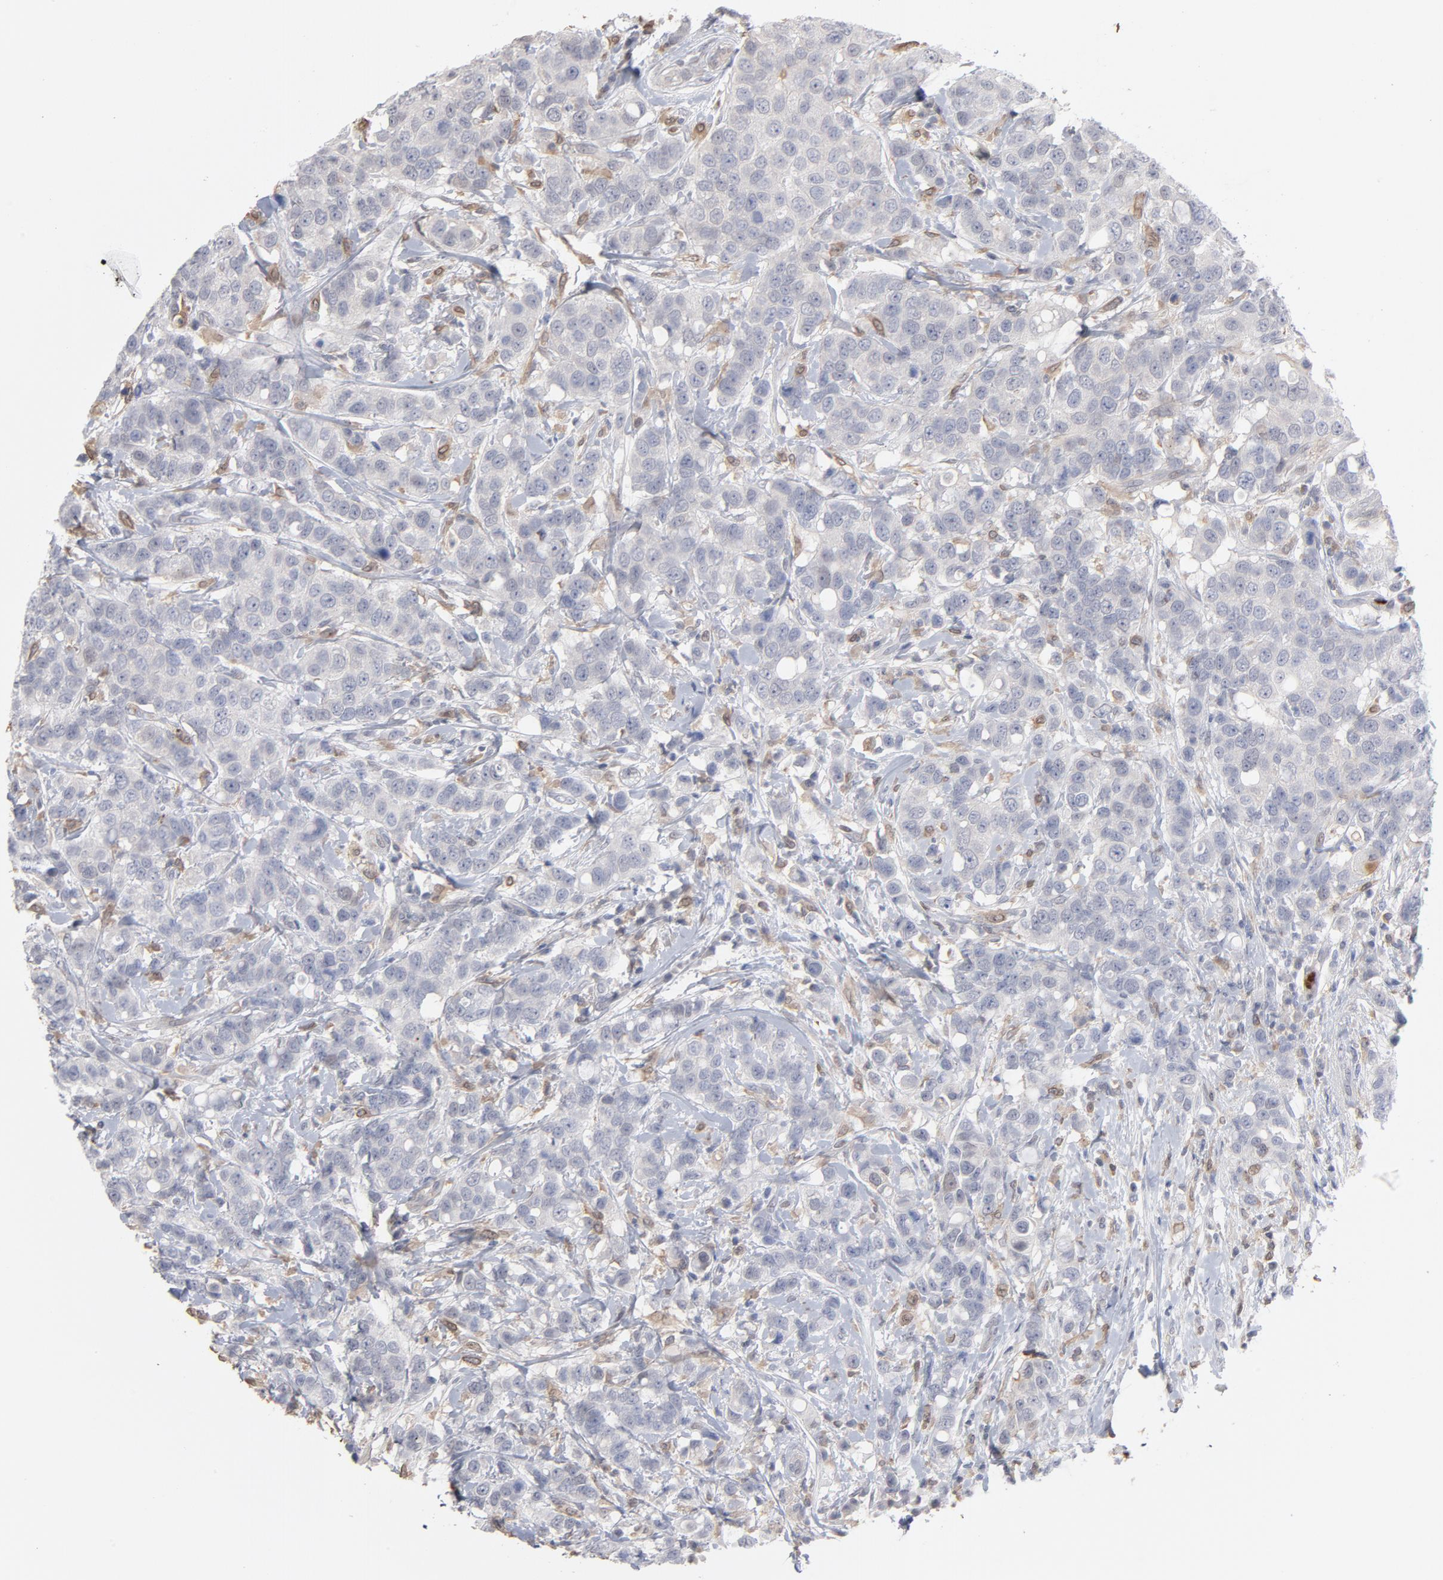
{"staining": {"intensity": "negative", "quantity": "none", "location": "none"}, "tissue": "breast cancer", "cell_type": "Tumor cells", "image_type": "cancer", "snomed": [{"axis": "morphology", "description": "Duct carcinoma"}, {"axis": "topography", "description": "Breast"}], "caption": "There is no significant staining in tumor cells of invasive ductal carcinoma (breast).", "gene": "PNMA1", "patient": {"sex": "female", "age": 27}}